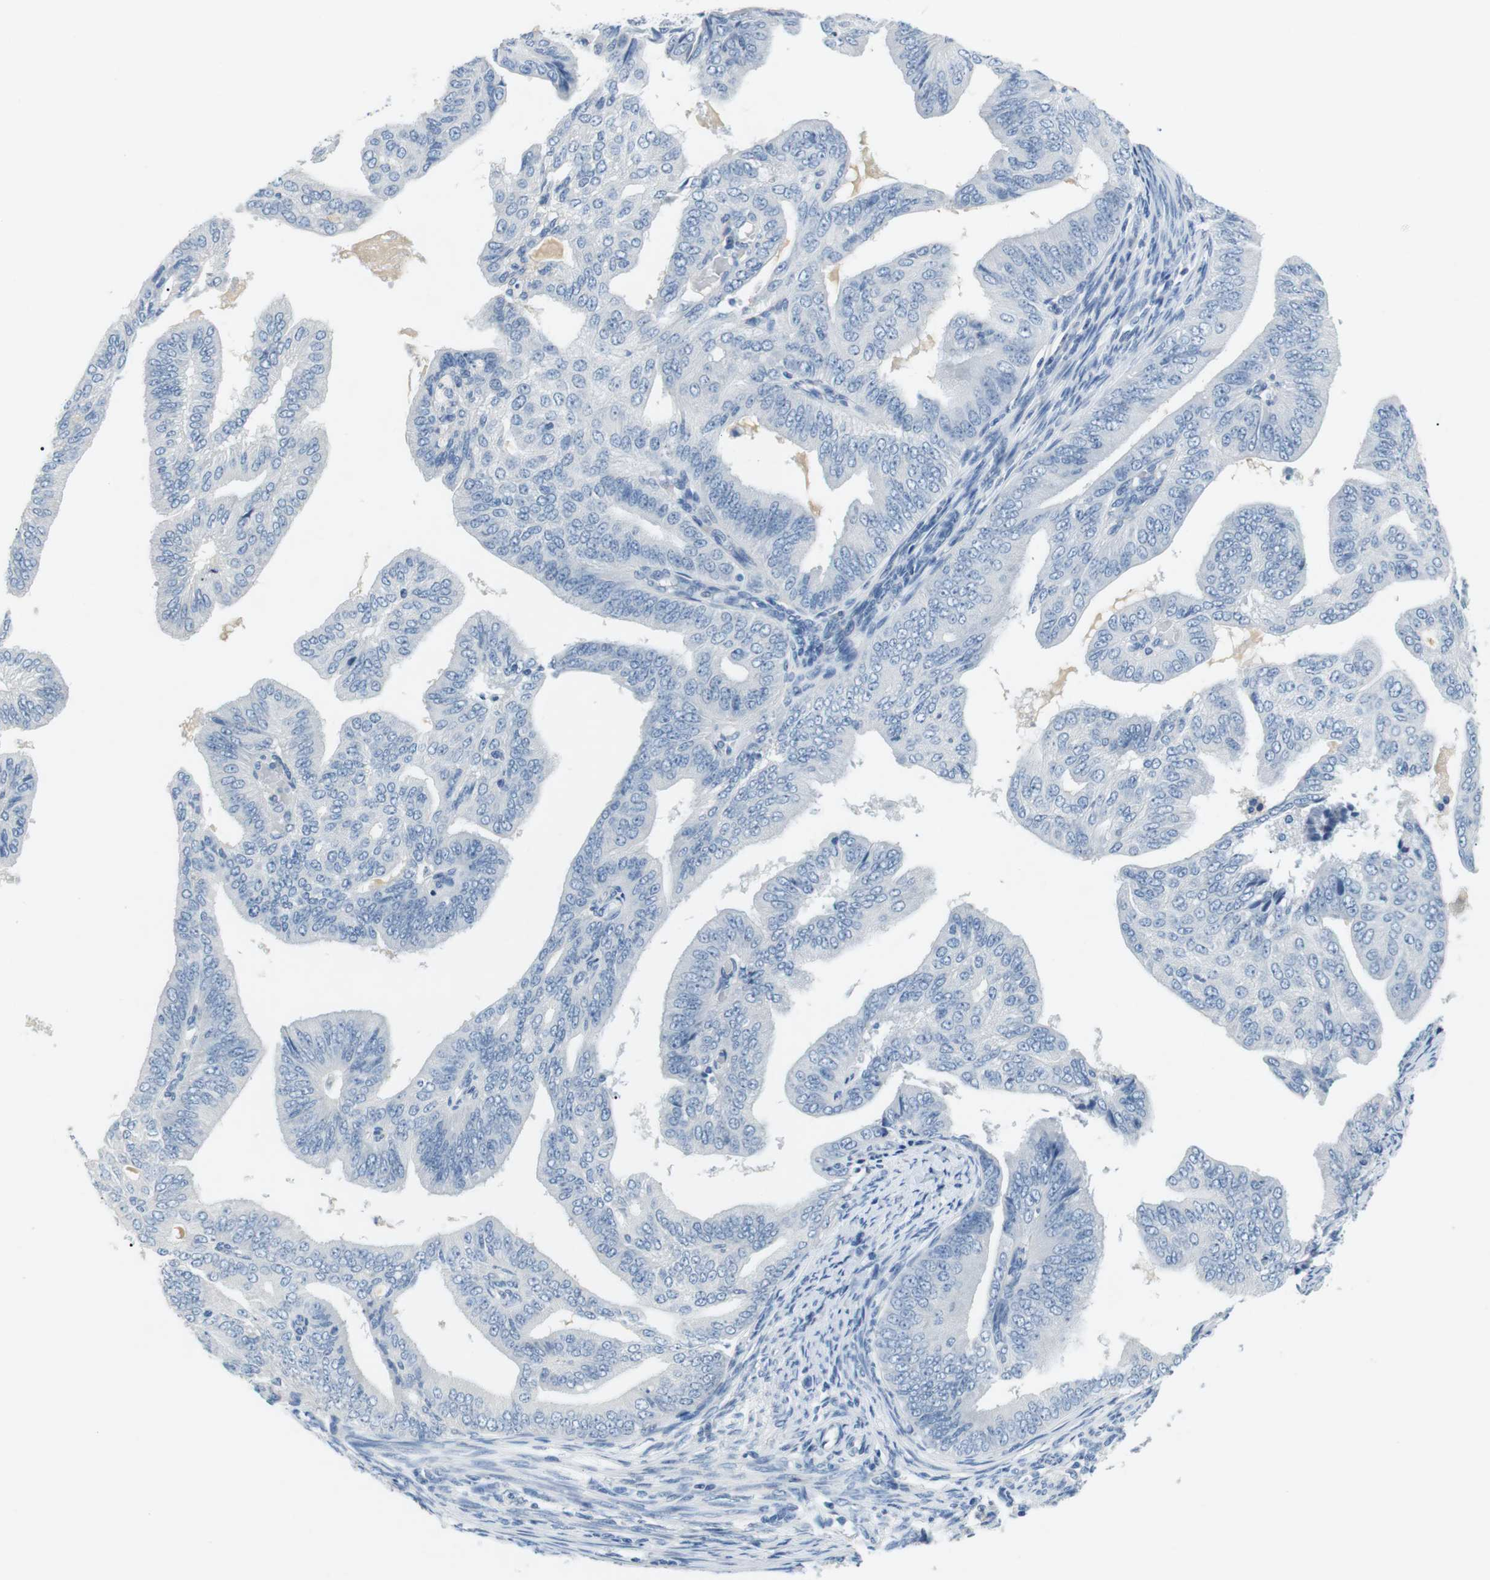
{"staining": {"intensity": "negative", "quantity": "none", "location": "none"}, "tissue": "endometrial cancer", "cell_type": "Tumor cells", "image_type": "cancer", "snomed": [{"axis": "morphology", "description": "Adenocarcinoma, NOS"}, {"axis": "topography", "description": "Endometrium"}], "caption": "IHC image of neoplastic tissue: human endometrial cancer stained with DAB (3,3'-diaminobenzidine) reveals no significant protein positivity in tumor cells.", "gene": "FCGRT", "patient": {"sex": "female", "age": 58}}